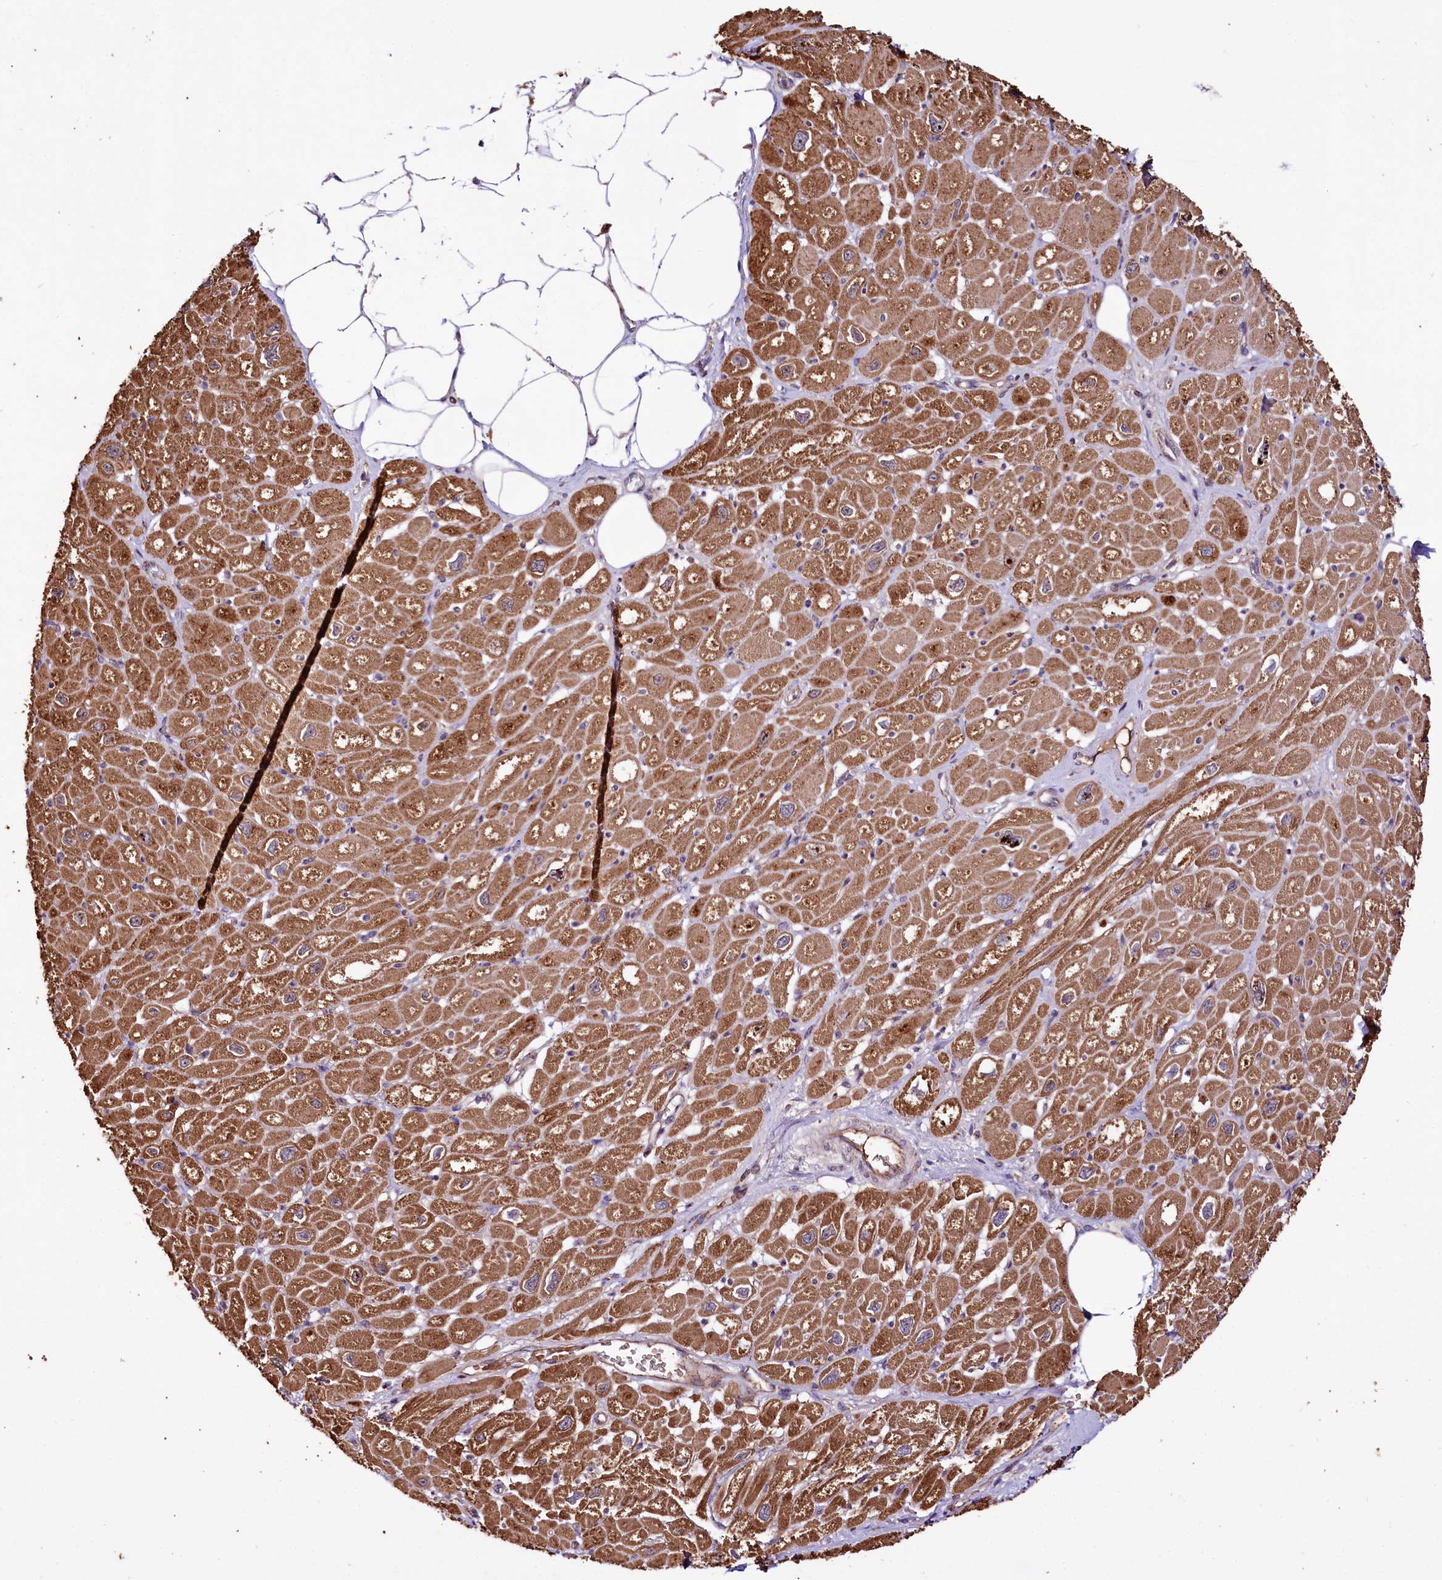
{"staining": {"intensity": "moderate", "quantity": ">75%", "location": "cytoplasmic/membranous"}, "tissue": "heart muscle", "cell_type": "Cardiomyocytes", "image_type": "normal", "snomed": [{"axis": "morphology", "description": "Normal tissue, NOS"}, {"axis": "topography", "description": "Heart"}], "caption": "IHC micrograph of benign heart muscle: heart muscle stained using immunohistochemistry displays medium levels of moderate protein expression localized specifically in the cytoplasmic/membranous of cardiomyocytes, appearing as a cytoplasmic/membranous brown color.", "gene": "ST7", "patient": {"sex": "male", "age": 50}}